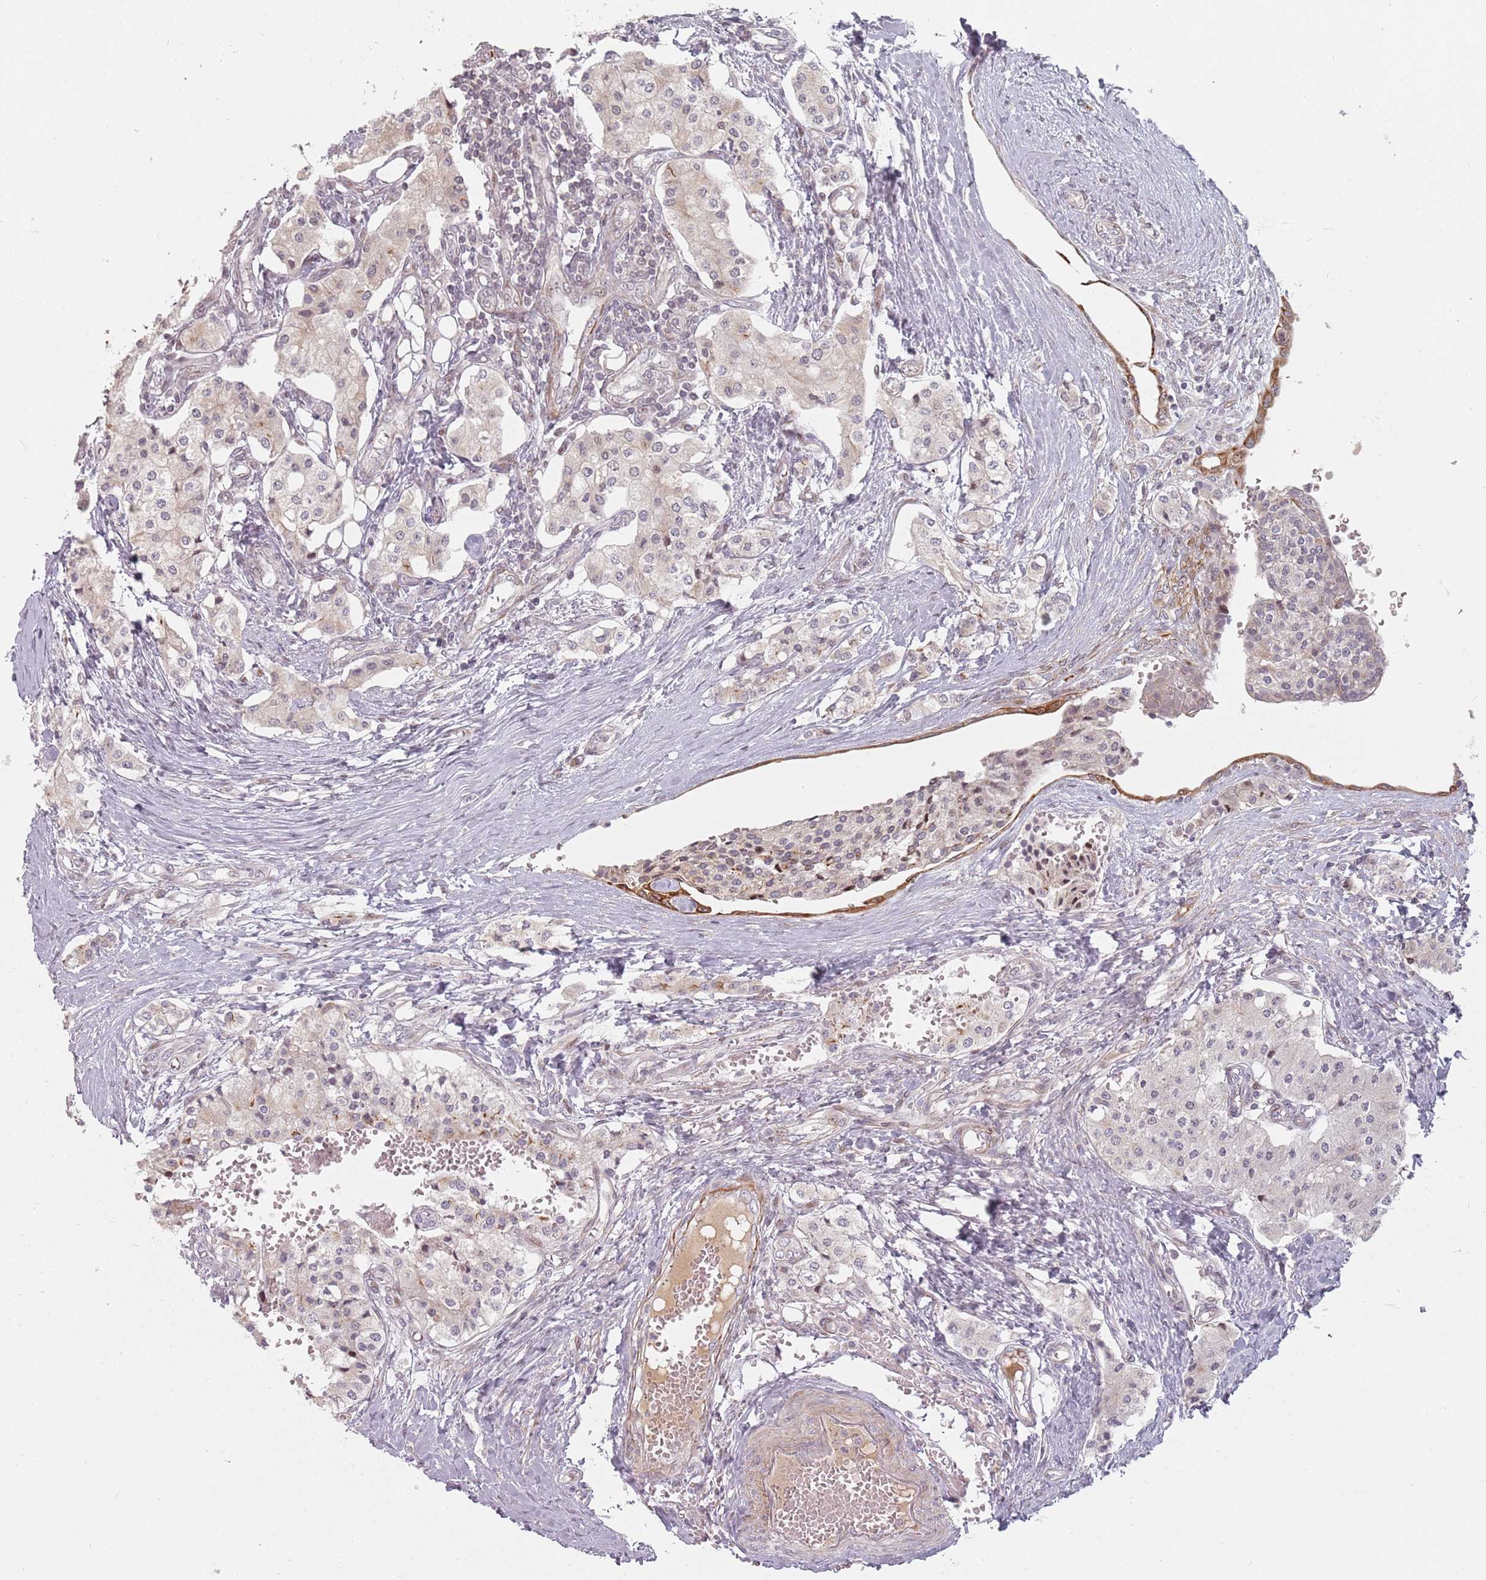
{"staining": {"intensity": "negative", "quantity": "none", "location": "none"}, "tissue": "carcinoid", "cell_type": "Tumor cells", "image_type": "cancer", "snomed": [{"axis": "morphology", "description": "Carcinoid, malignant, NOS"}, {"axis": "topography", "description": "Colon"}], "caption": "Carcinoid (malignant) was stained to show a protein in brown. There is no significant positivity in tumor cells.", "gene": "RPS6KA2", "patient": {"sex": "female", "age": 52}}